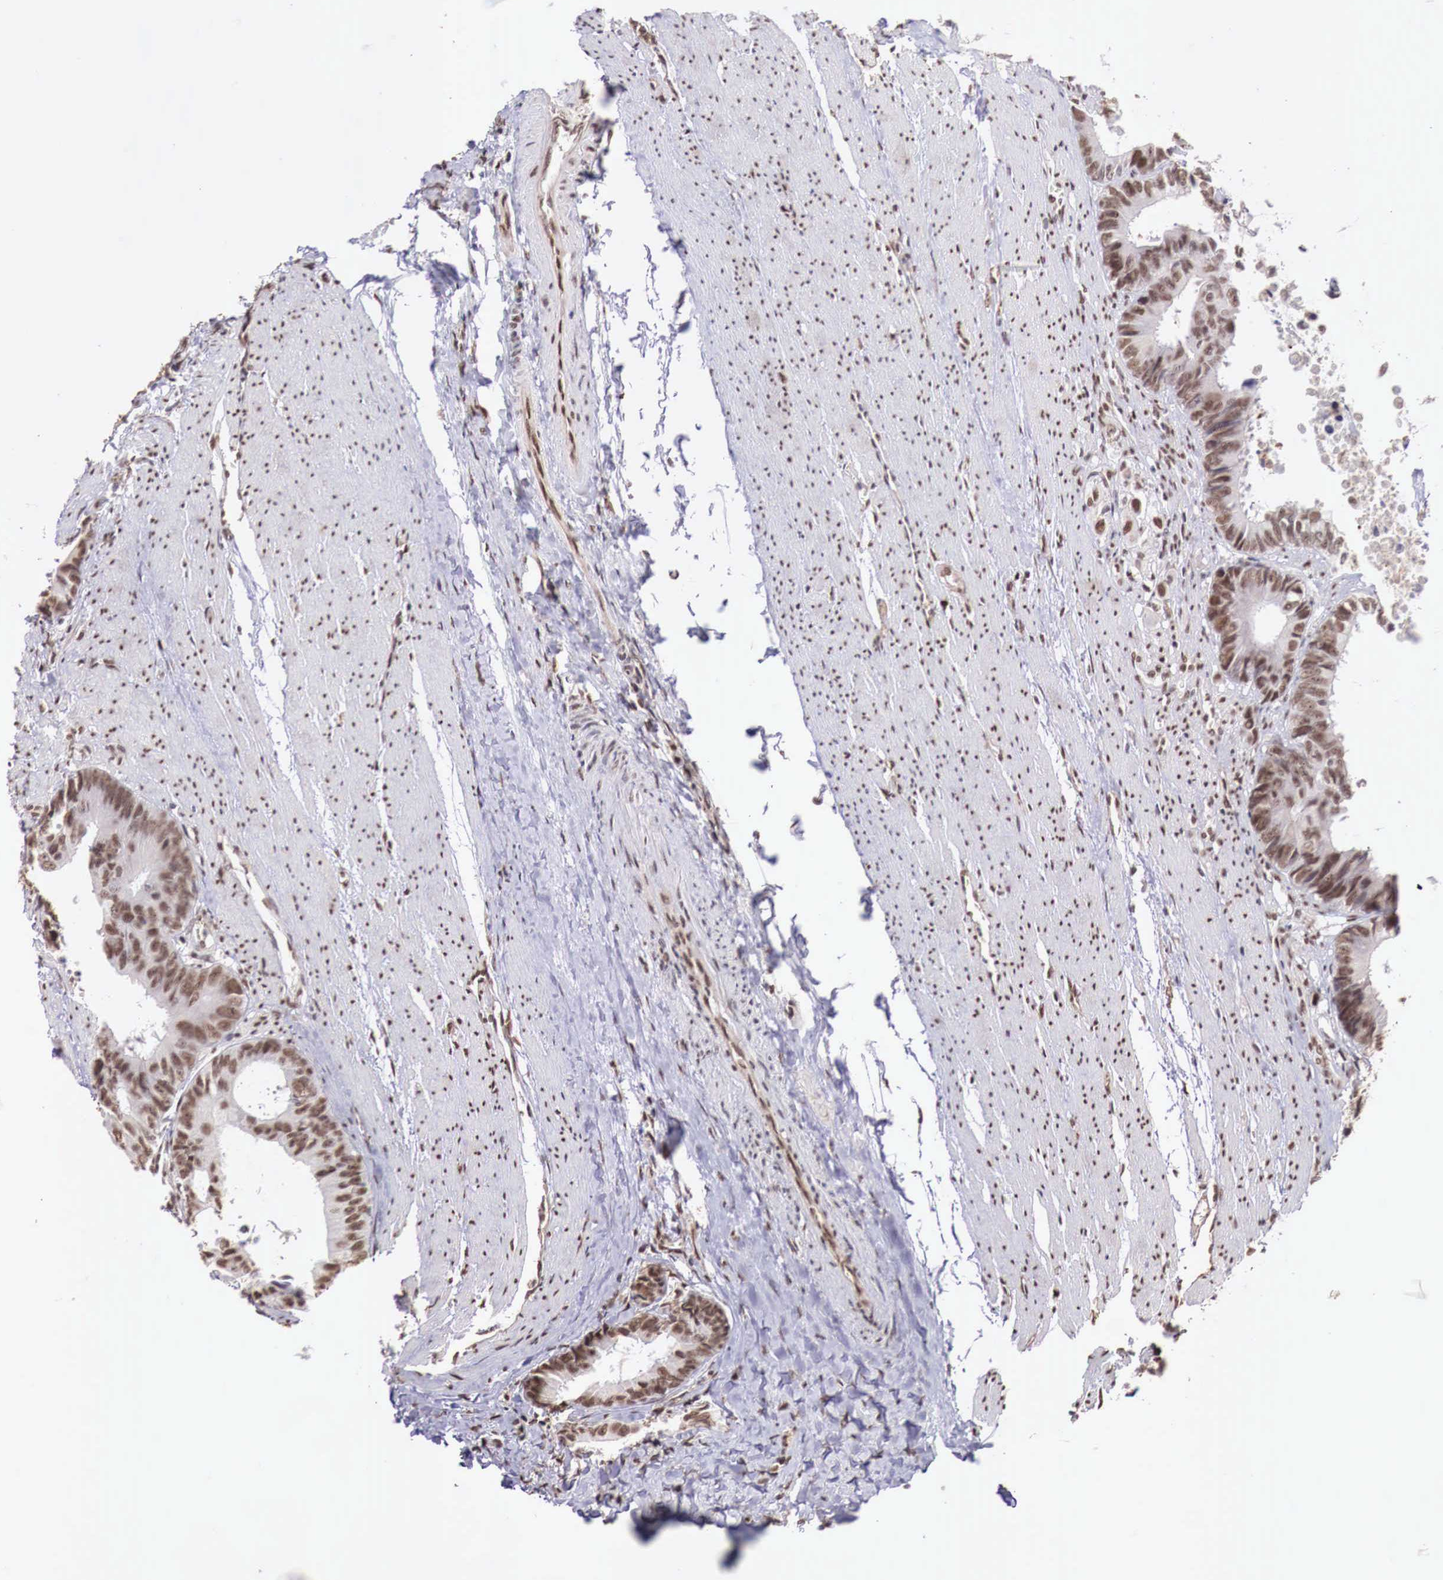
{"staining": {"intensity": "strong", "quantity": ">75%", "location": "cytoplasmic/membranous,nuclear"}, "tissue": "colorectal cancer", "cell_type": "Tumor cells", "image_type": "cancer", "snomed": [{"axis": "morphology", "description": "Adenocarcinoma, NOS"}, {"axis": "topography", "description": "Rectum"}], "caption": "A high amount of strong cytoplasmic/membranous and nuclear expression is appreciated in approximately >75% of tumor cells in colorectal cancer (adenocarcinoma) tissue. (DAB = brown stain, brightfield microscopy at high magnification).", "gene": "FOXP2", "patient": {"sex": "female", "age": 98}}